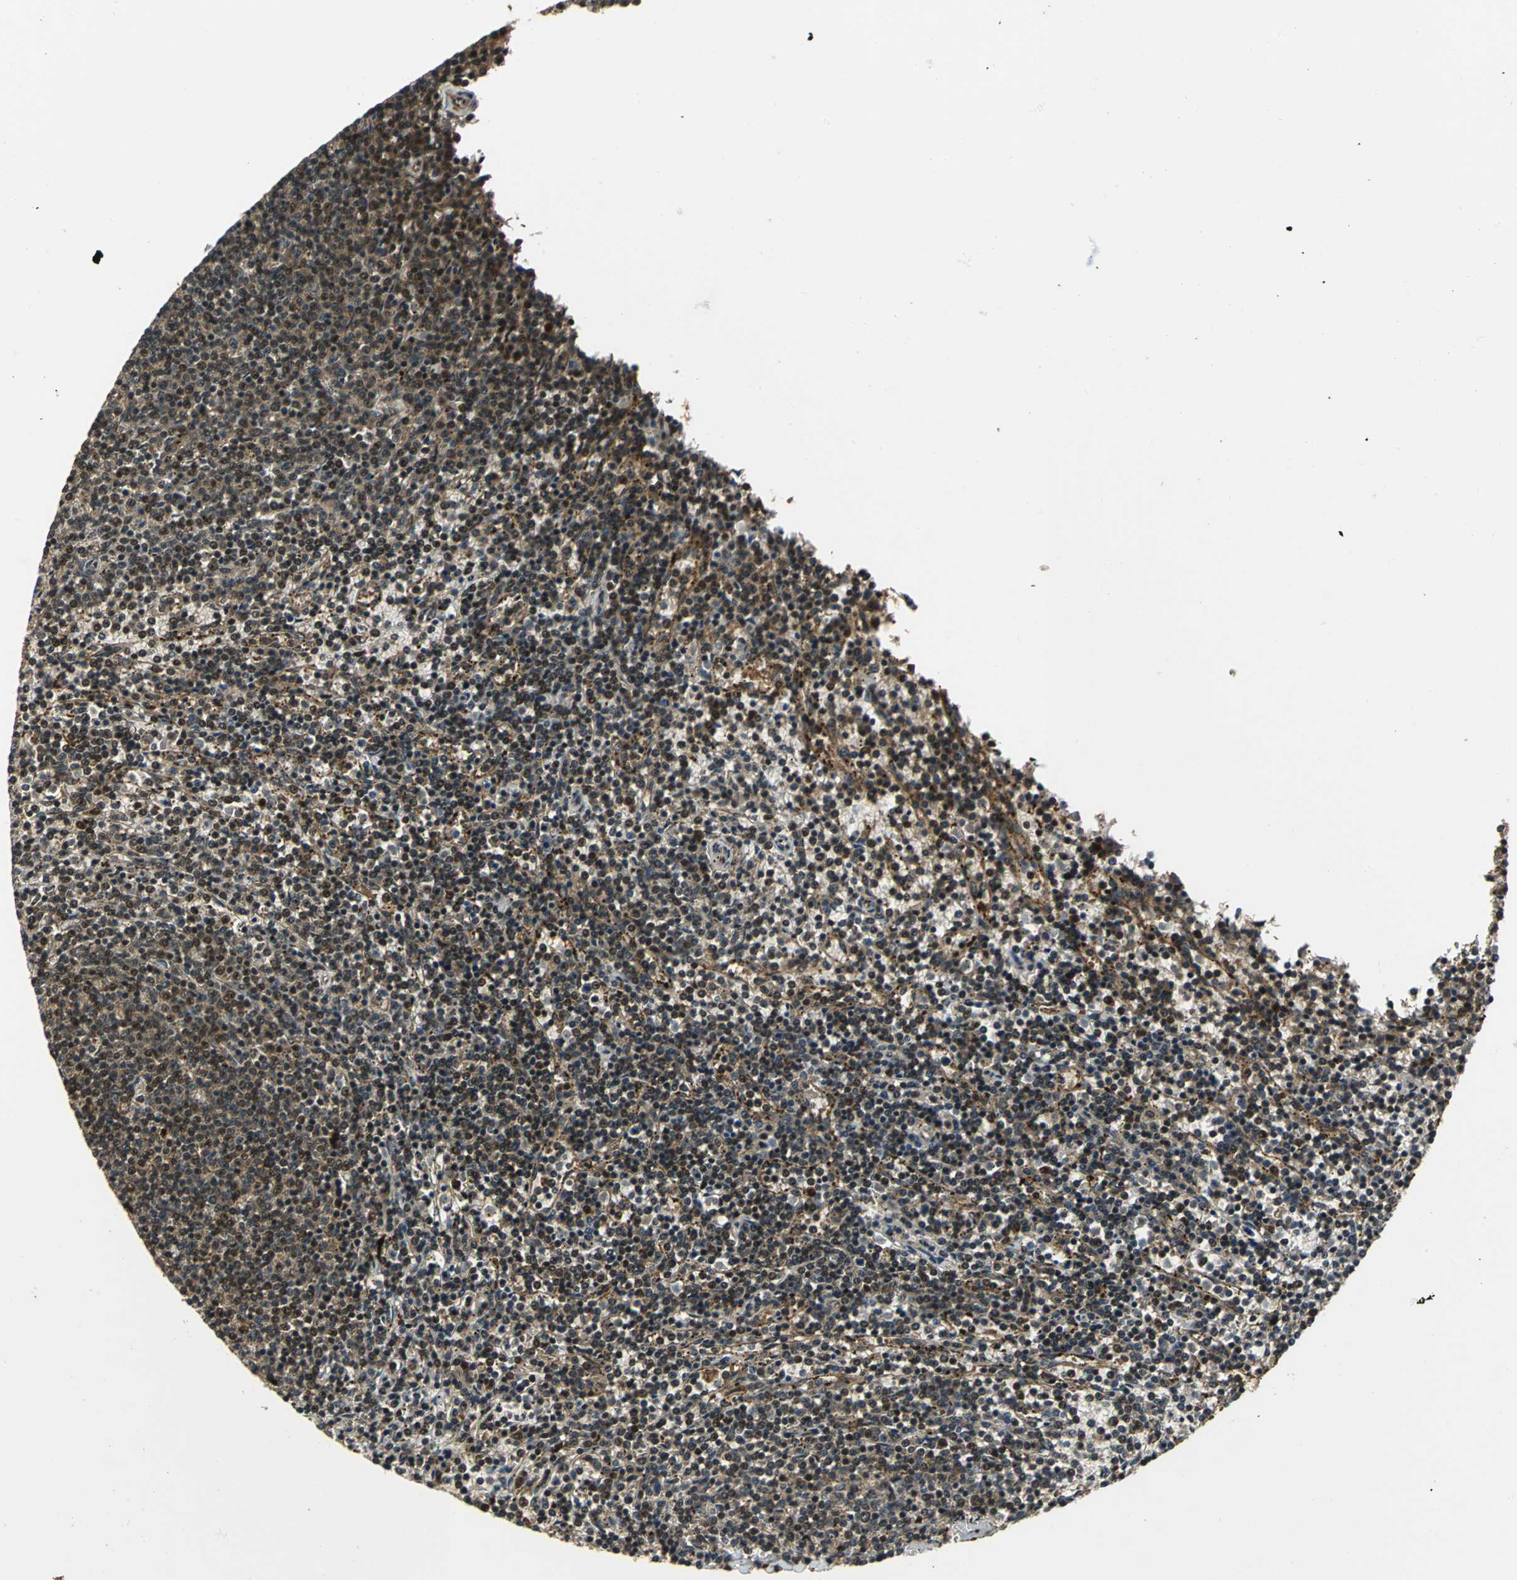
{"staining": {"intensity": "strong", "quantity": ">75%", "location": "cytoplasmic/membranous,nuclear"}, "tissue": "lymphoma", "cell_type": "Tumor cells", "image_type": "cancer", "snomed": [{"axis": "morphology", "description": "Malignant lymphoma, non-Hodgkin's type, Low grade"}, {"axis": "topography", "description": "Spleen"}], "caption": "There is high levels of strong cytoplasmic/membranous and nuclear expression in tumor cells of lymphoma, as demonstrated by immunohistochemical staining (brown color).", "gene": "PPP1R13L", "patient": {"sex": "female", "age": 50}}